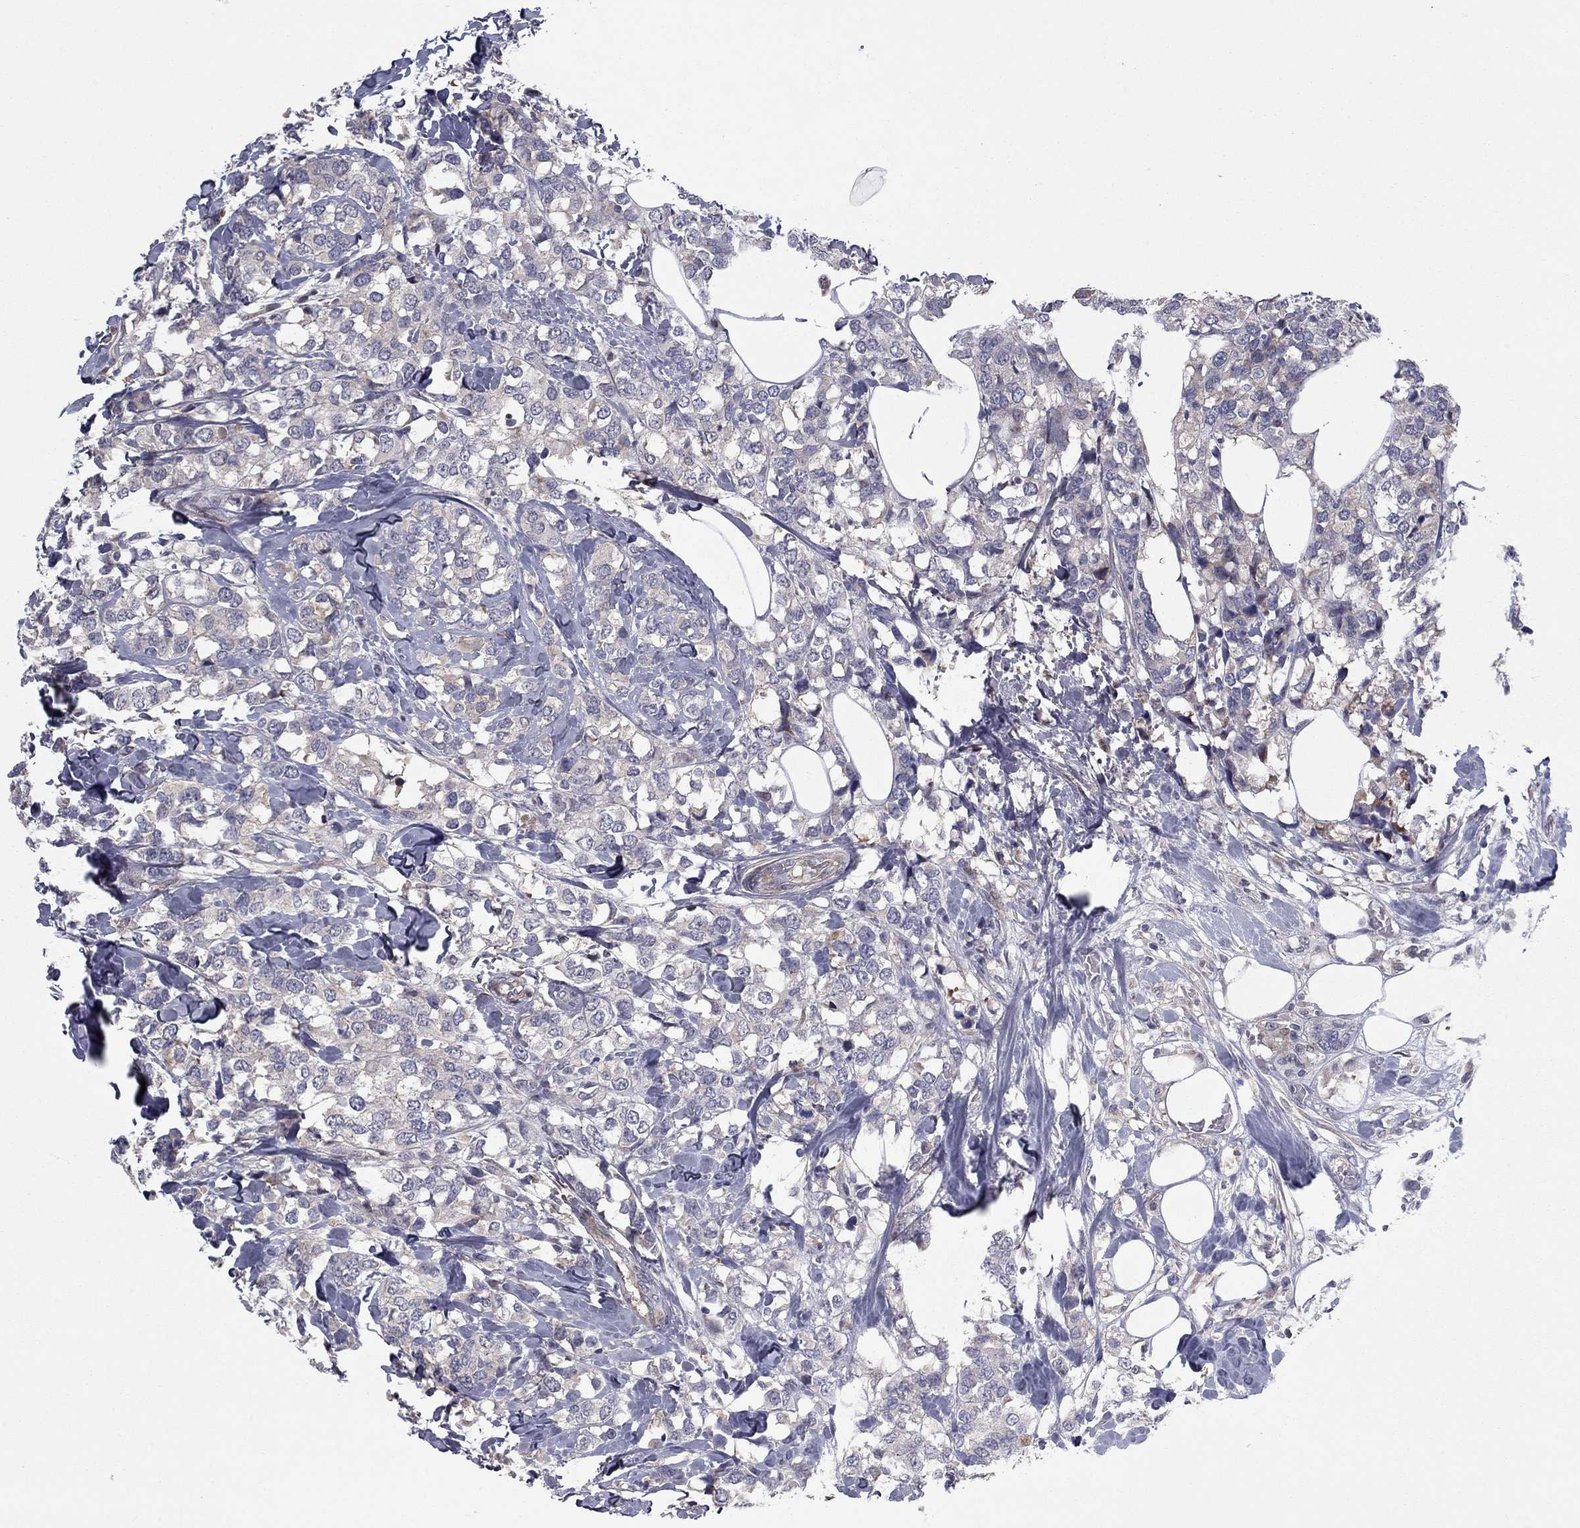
{"staining": {"intensity": "negative", "quantity": "none", "location": "none"}, "tissue": "breast cancer", "cell_type": "Tumor cells", "image_type": "cancer", "snomed": [{"axis": "morphology", "description": "Lobular carcinoma"}, {"axis": "topography", "description": "Breast"}], "caption": "Immunohistochemical staining of human breast cancer shows no significant positivity in tumor cells.", "gene": "DUSP7", "patient": {"sex": "female", "age": 59}}